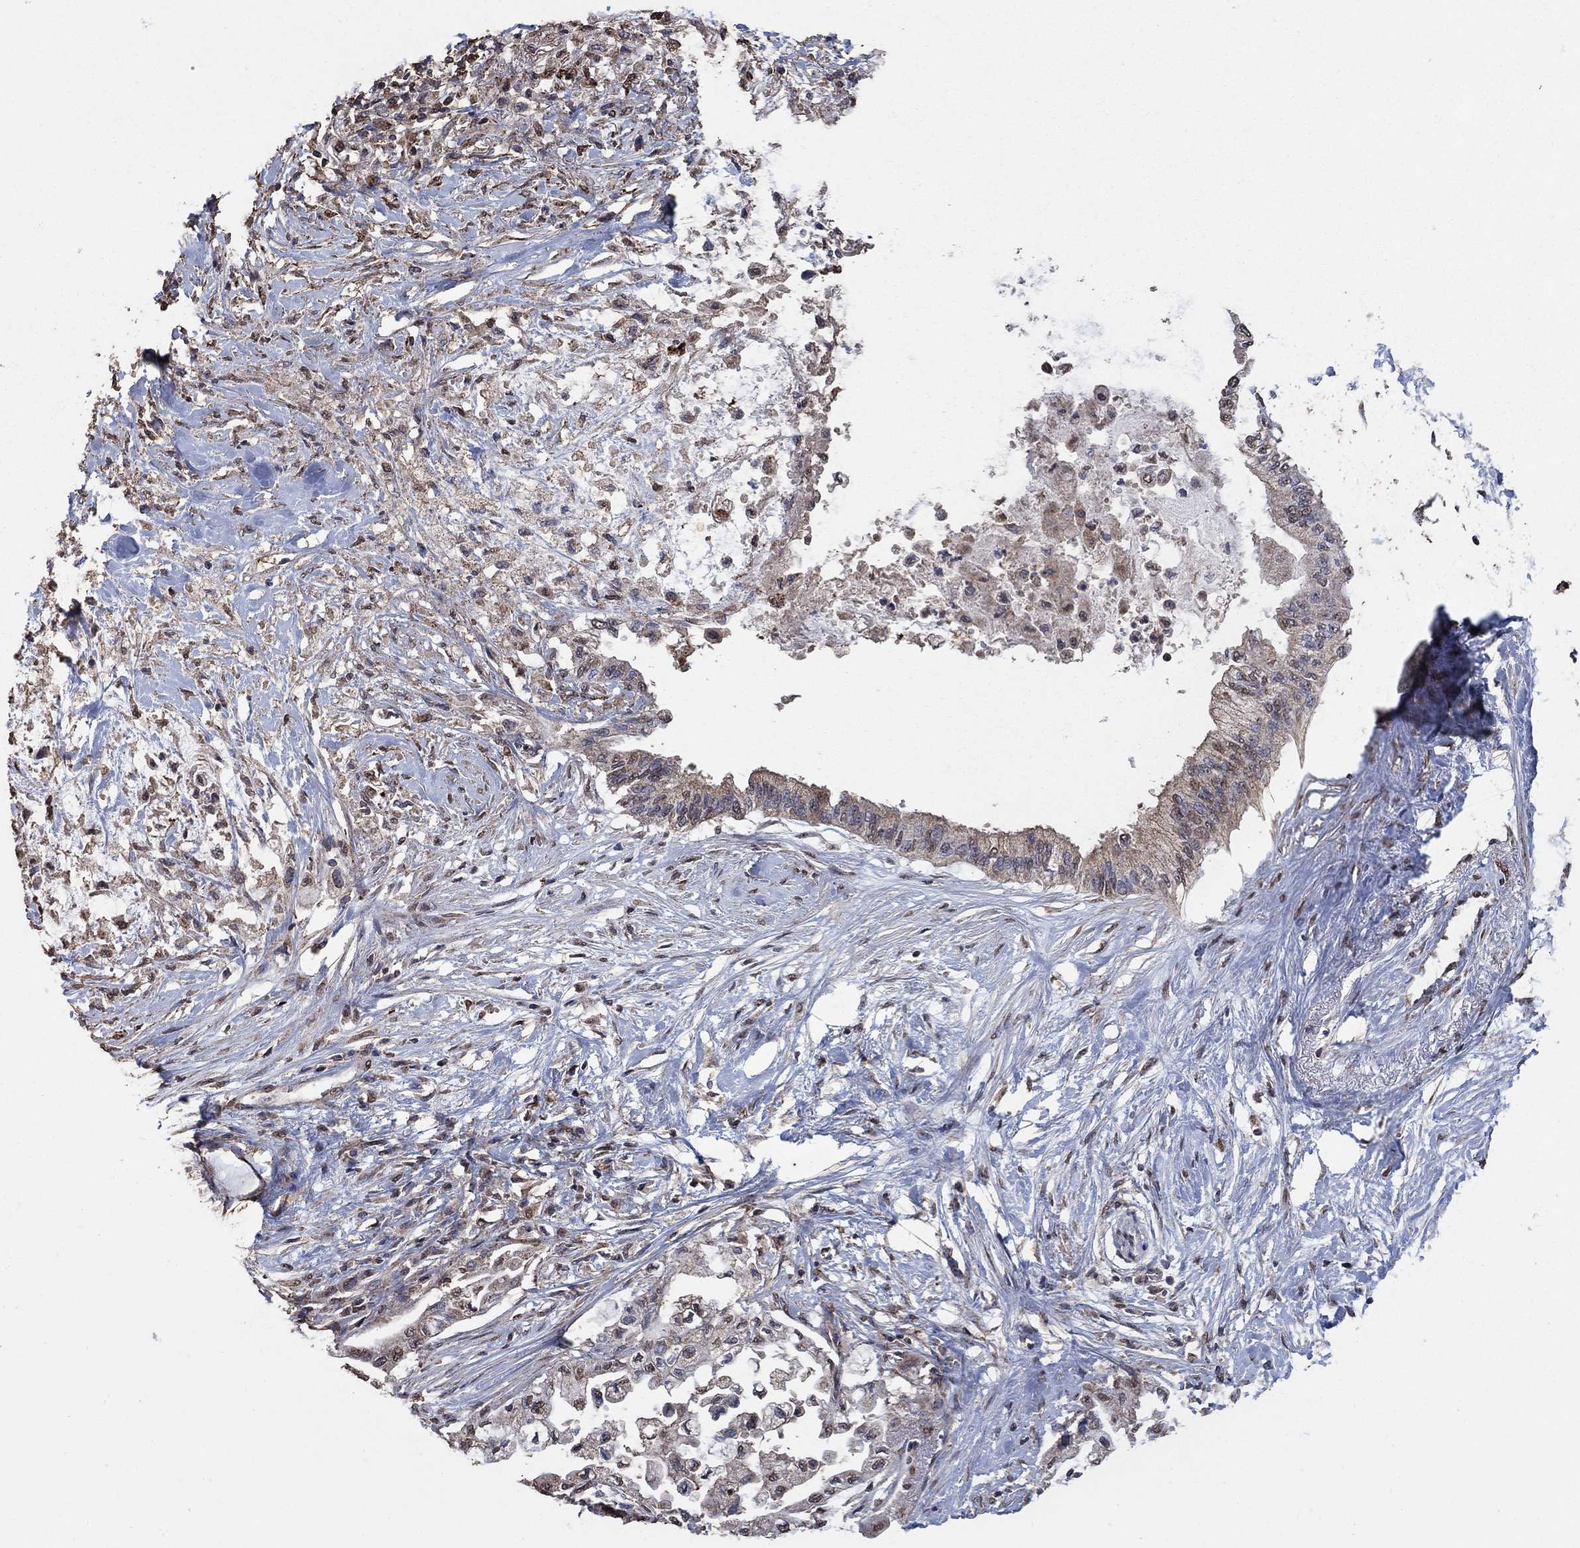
{"staining": {"intensity": "weak", "quantity": "25%-75%", "location": "cytoplasmic/membranous,nuclear"}, "tissue": "pancreatic cancer", "cell_type": "Tumor cells", "image_type": "cancer", "snomed": [{"axis": "morphology", "description": "Normal tissue, NOS"}, {"axis": "morphology", "description": "Adenocarcinoma, NOS"}, {"axis": "topography", "description": "Pancreas"}, {"axis": "topography", "description": "Duodenum"}], "caption": "A low amount of weak cytoplasmic/membranous and nuclear staining is identified in approximately 25%-75% of tumor cells in adenocarcinoma (pancreatic) tissue.", "gene": "MRPS24", "patient": {"sex": "female", "age": 60}}